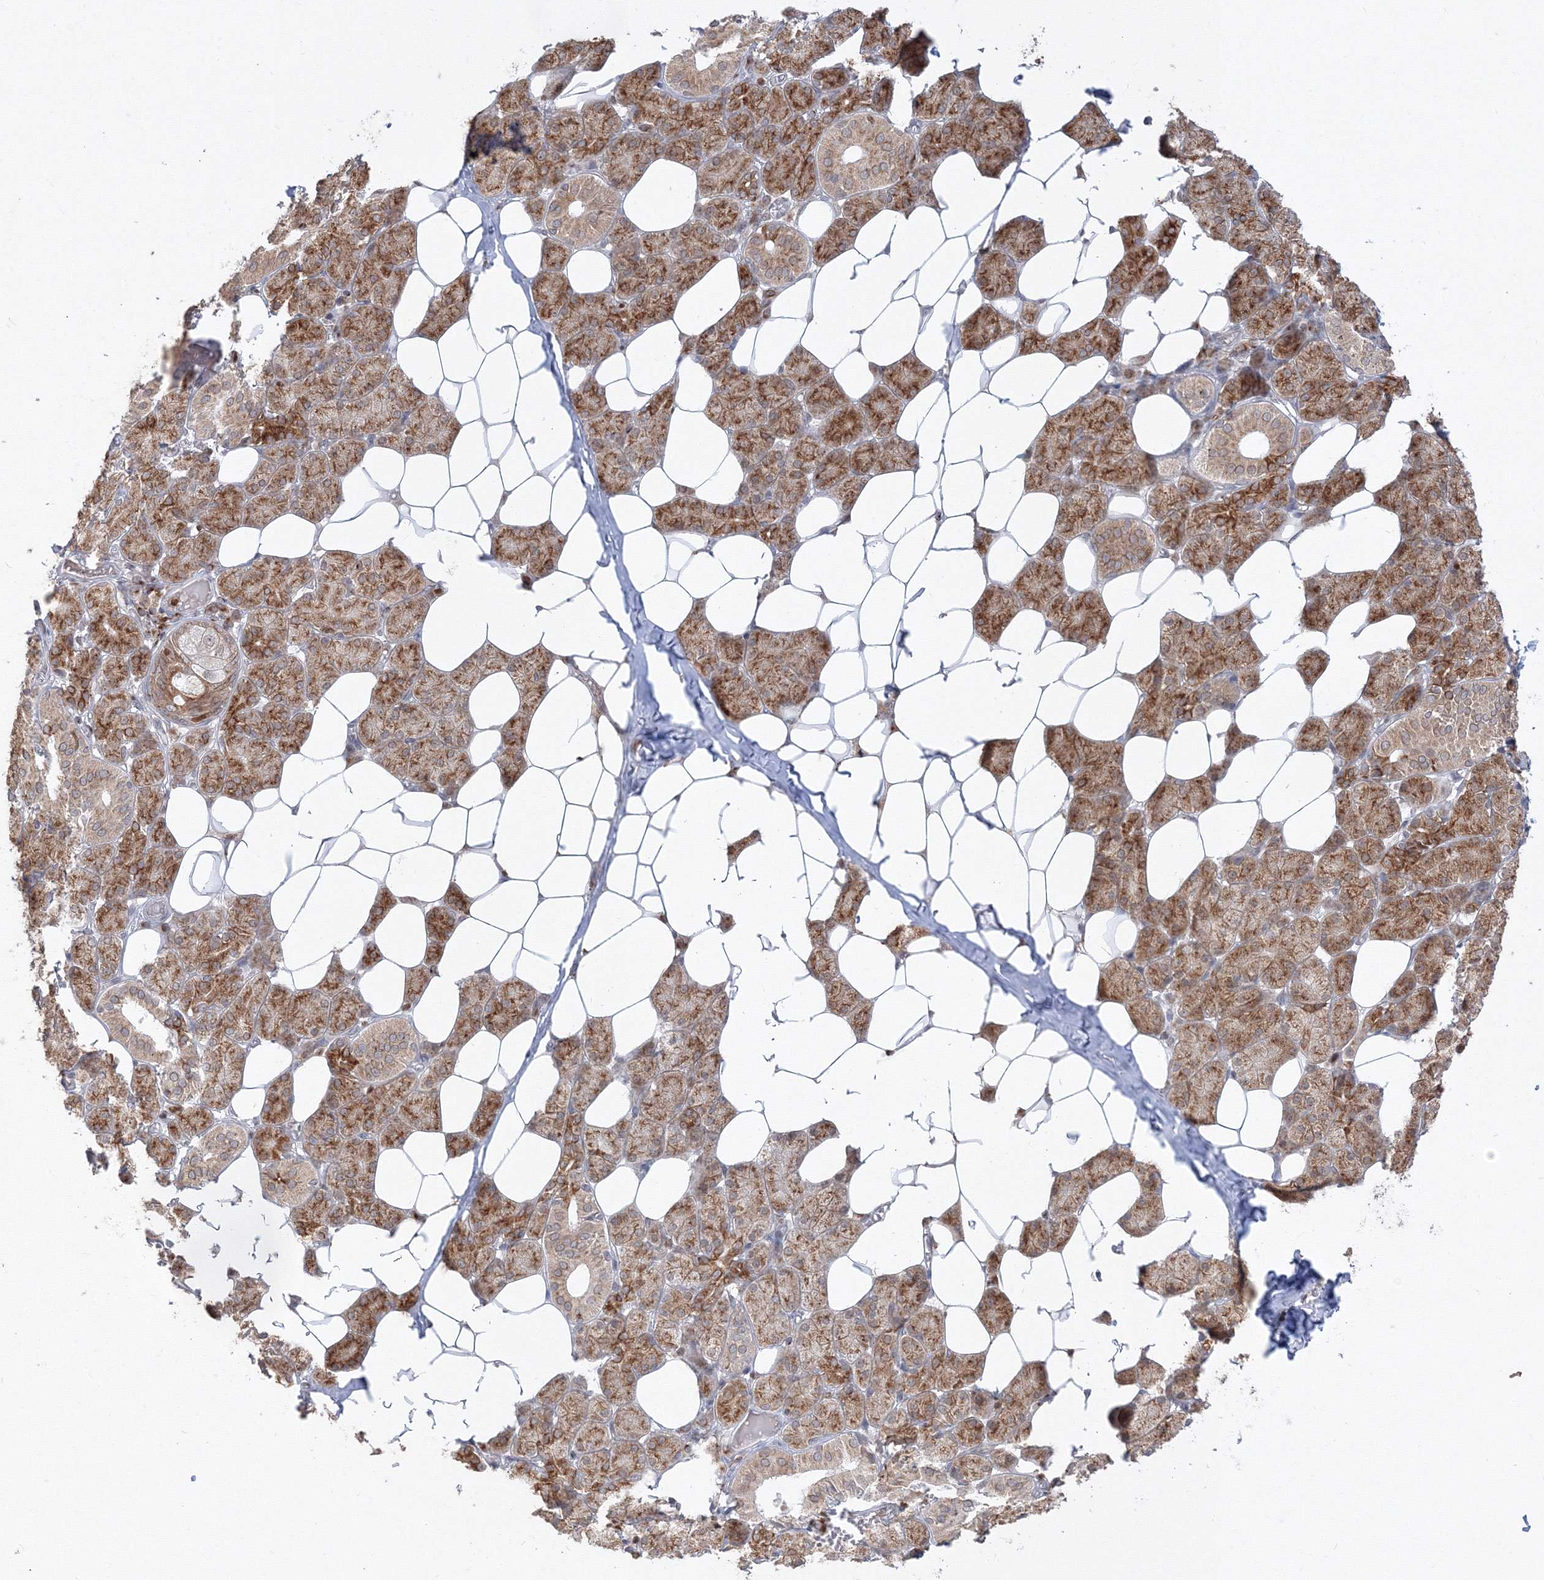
{"staining": {"intensity": "moderate", "quantity": ">75%", "location": "cytoplasmic/membranous"}, "tissue": "salivary gland", "cell_type": "Glandular cells", "image_type": "normal", "snomed": [{"axis": "morphology", "description": "Normal tissue, NOS"}, {"axis": "topography", "description": "Salivary gland"}], "caption": "Human salivary gland stained with a protein marker exhibits moderate staining in glandular cells.", "gene": "TMEM50B", "patient": {"sex": "female", "age": 33}}